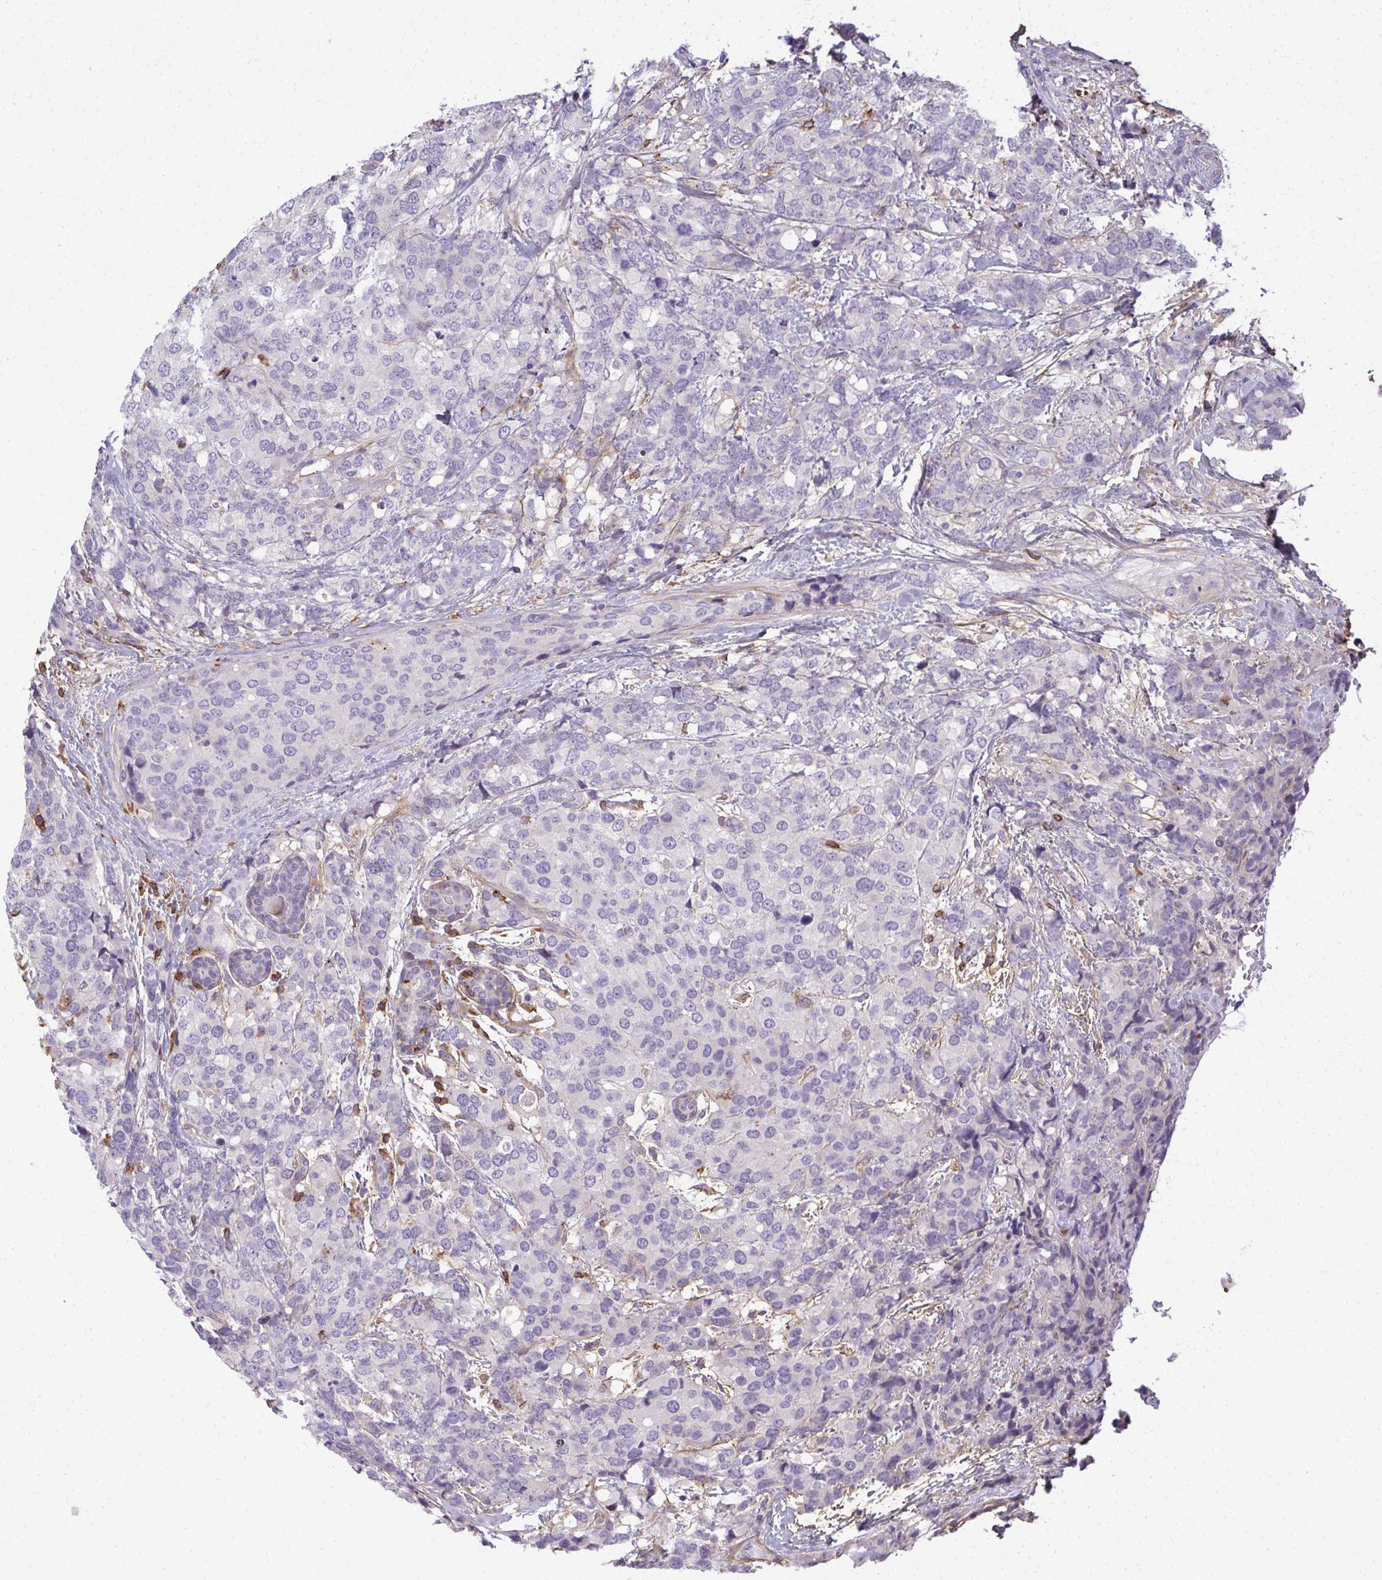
{"staining": {"intensity": "negative", "quantity": "none", "location": "none"}, "tissue": "breast cancer", "cell_type": "Tumor cells", "image_type": "cancer", "snomed": [{"axis": "morphology", "description": "Lobular carcinoma"}, {"axis": "topography", "description": "Breast"}], "caption": "A histopathology image of breast cancer (lobular carcinoma) stained for a protein exhibits no brown staining in tumor cells.", "gene": "AP5M1", "patient": {"sex": "female", "age": 59}}